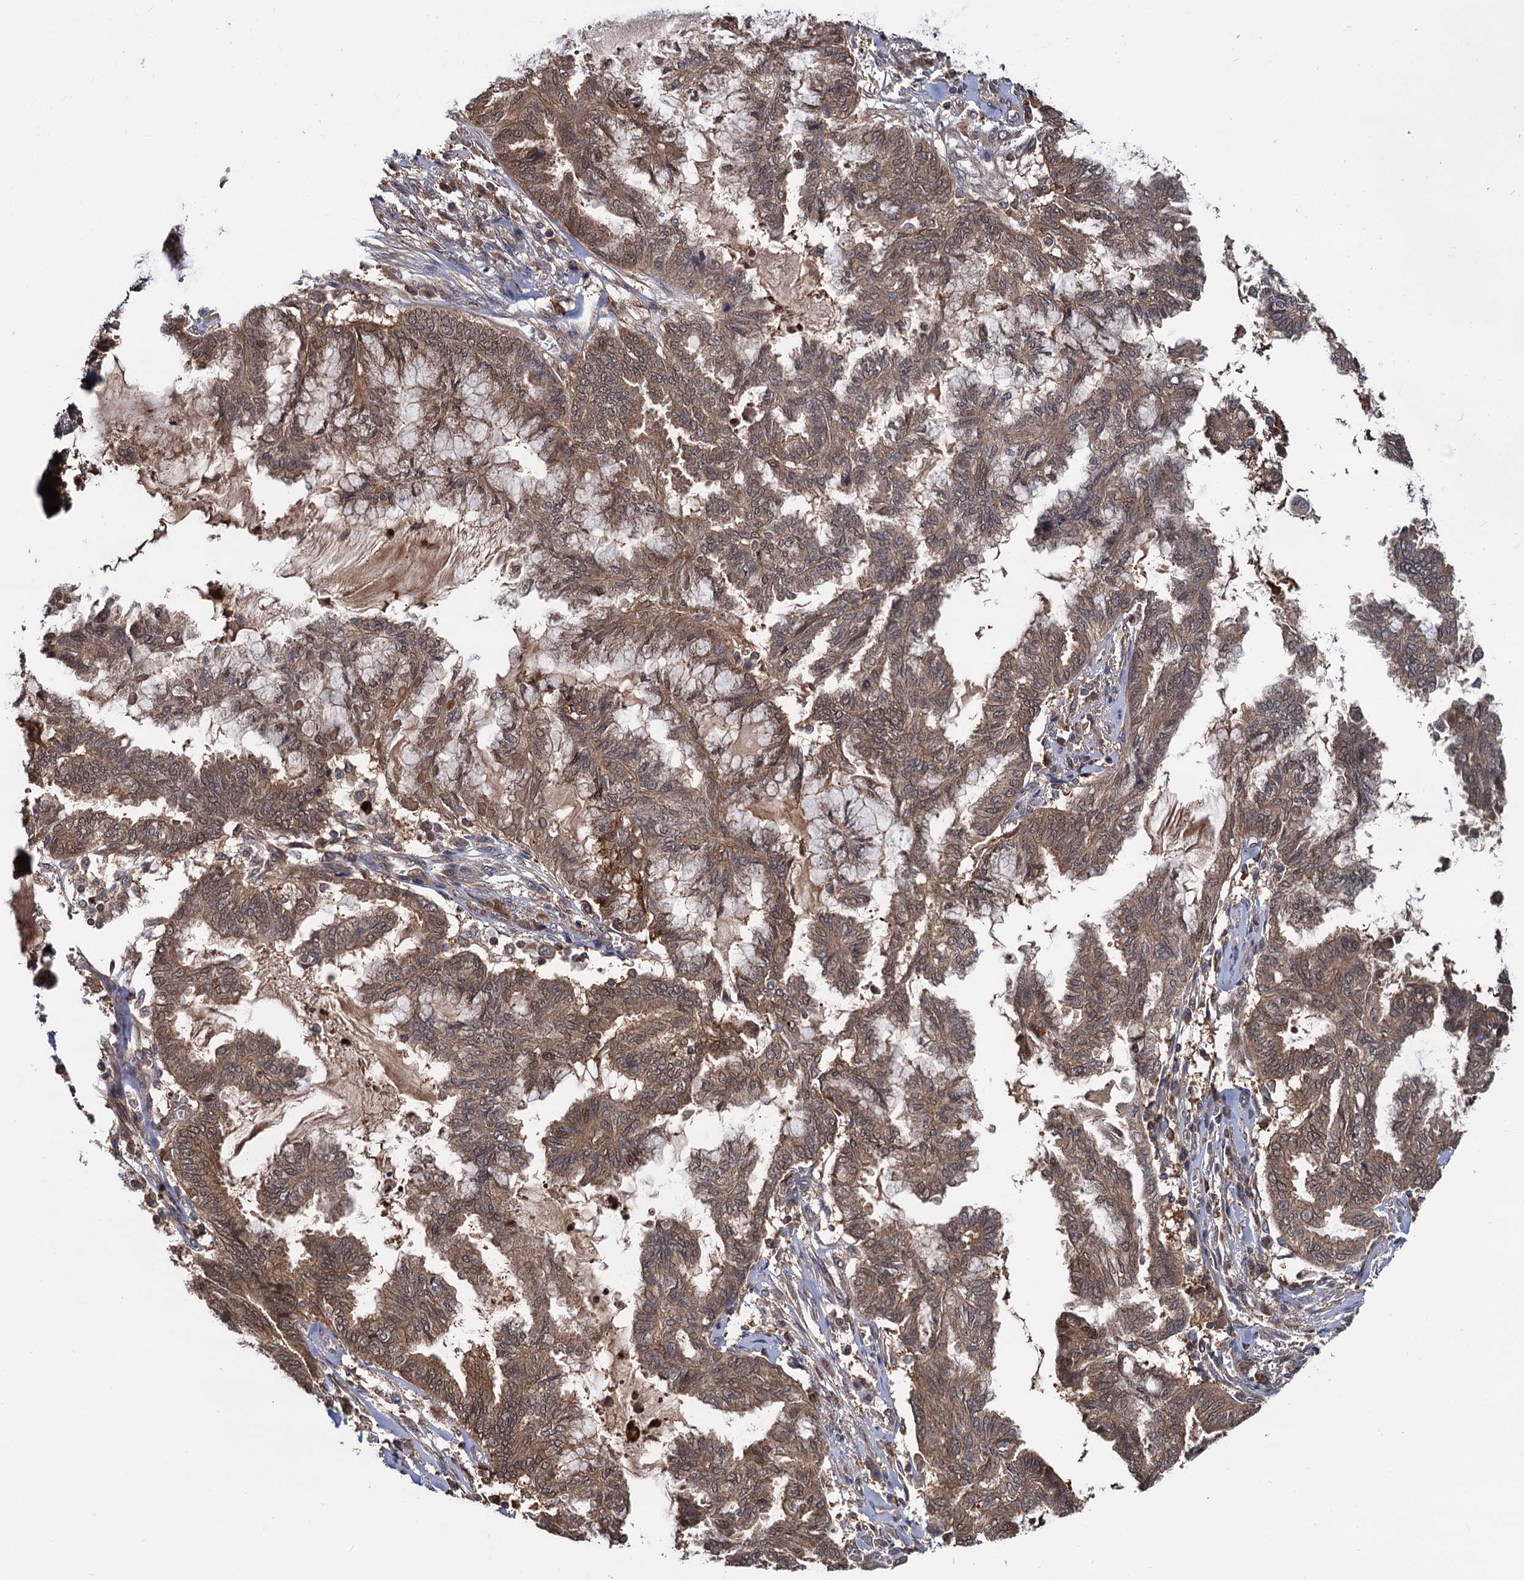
{"staining": {"intensity": "moderate", "quantity": ">75%", "location": "cytoplasmic/membranous,nuclear"}, "tissue": "endometrial cancer", "cell_type": "Tumor cells", "image_type": "cancer", "snomed": [{"axis": "morphology", "description": "Adenocarcinoma, NOS"}, {"axis": "topography", "description": "Endometrium"}], "caption": "Immunohistochemistry (IHC) (DAB (3,3'-diaminobenzidine)) staining of human endometrial cancer demonstrates moderate cytoplasmic/membranous and nuclear protein staining in about >75% of tumor cells. (IHC, brightfield microscopy, high magnification).", "gene": "SELENOP", "patient": {"sex": "female", "age": 86}}